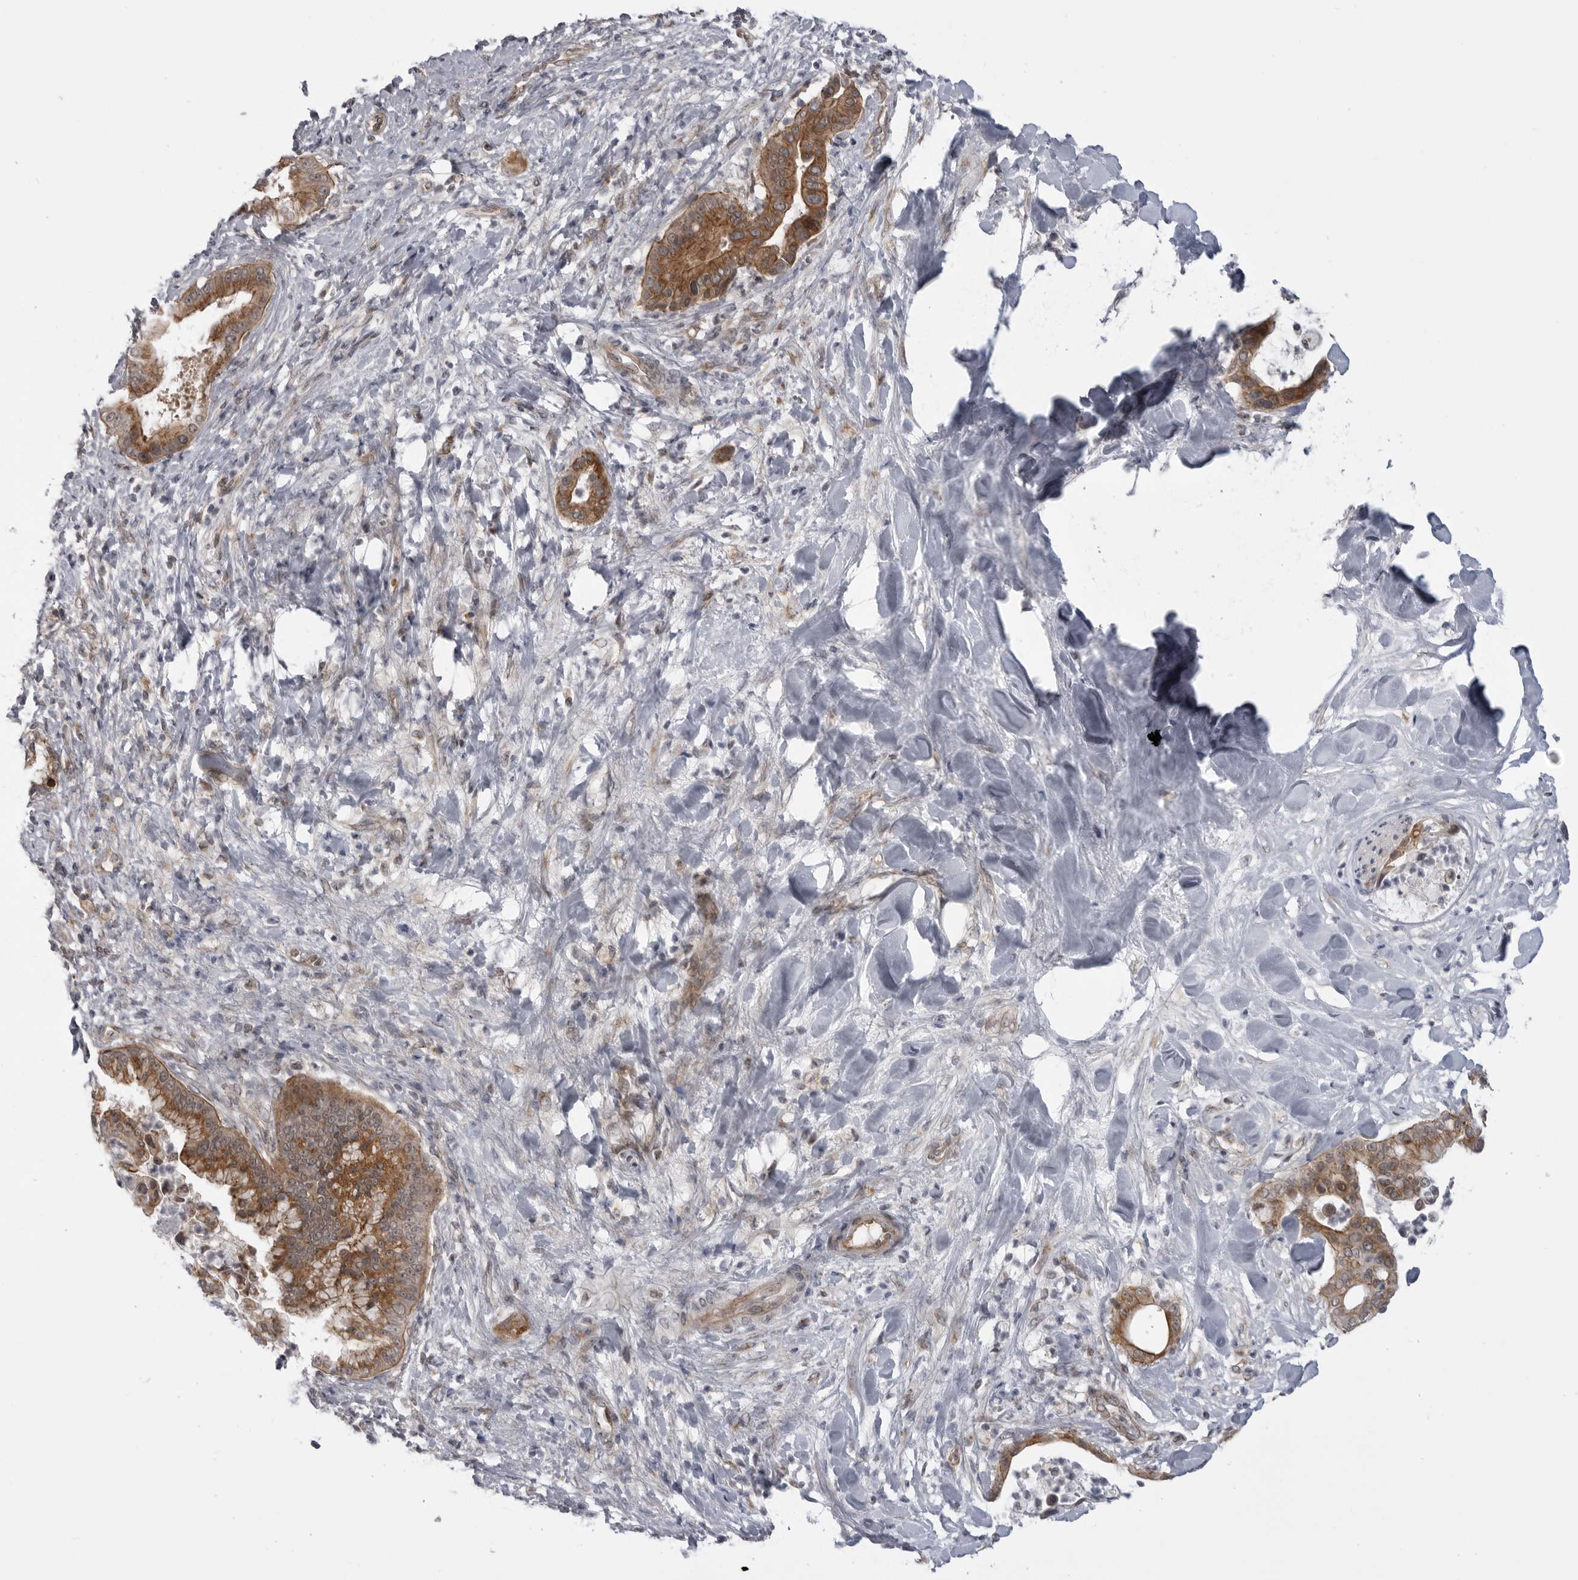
{"staining": {"intensity": "moderate", "quantity": ">75%", "location": "cytoplasmic/membranous"}, "tissue": "liver cancer", "cell_type": "Tumor cells", "image_type": "cancer", "snomed": [{"axis": "morphology", "description": "Cholangiocarcinoma"}, {"axis": "topography", "description": "Liver"}], "caption": "High-magnification brightfield microscopy of liver cholangiocarcinoma stained with DAB (brown) and counterstained with hematoxylin (blue). tumor cells exhibit moderate cytoplasmic/membranous positivity is present in about>75% of cells.", "gene": "LRRC45", "patient": {"sex": "female", "age": 54}}